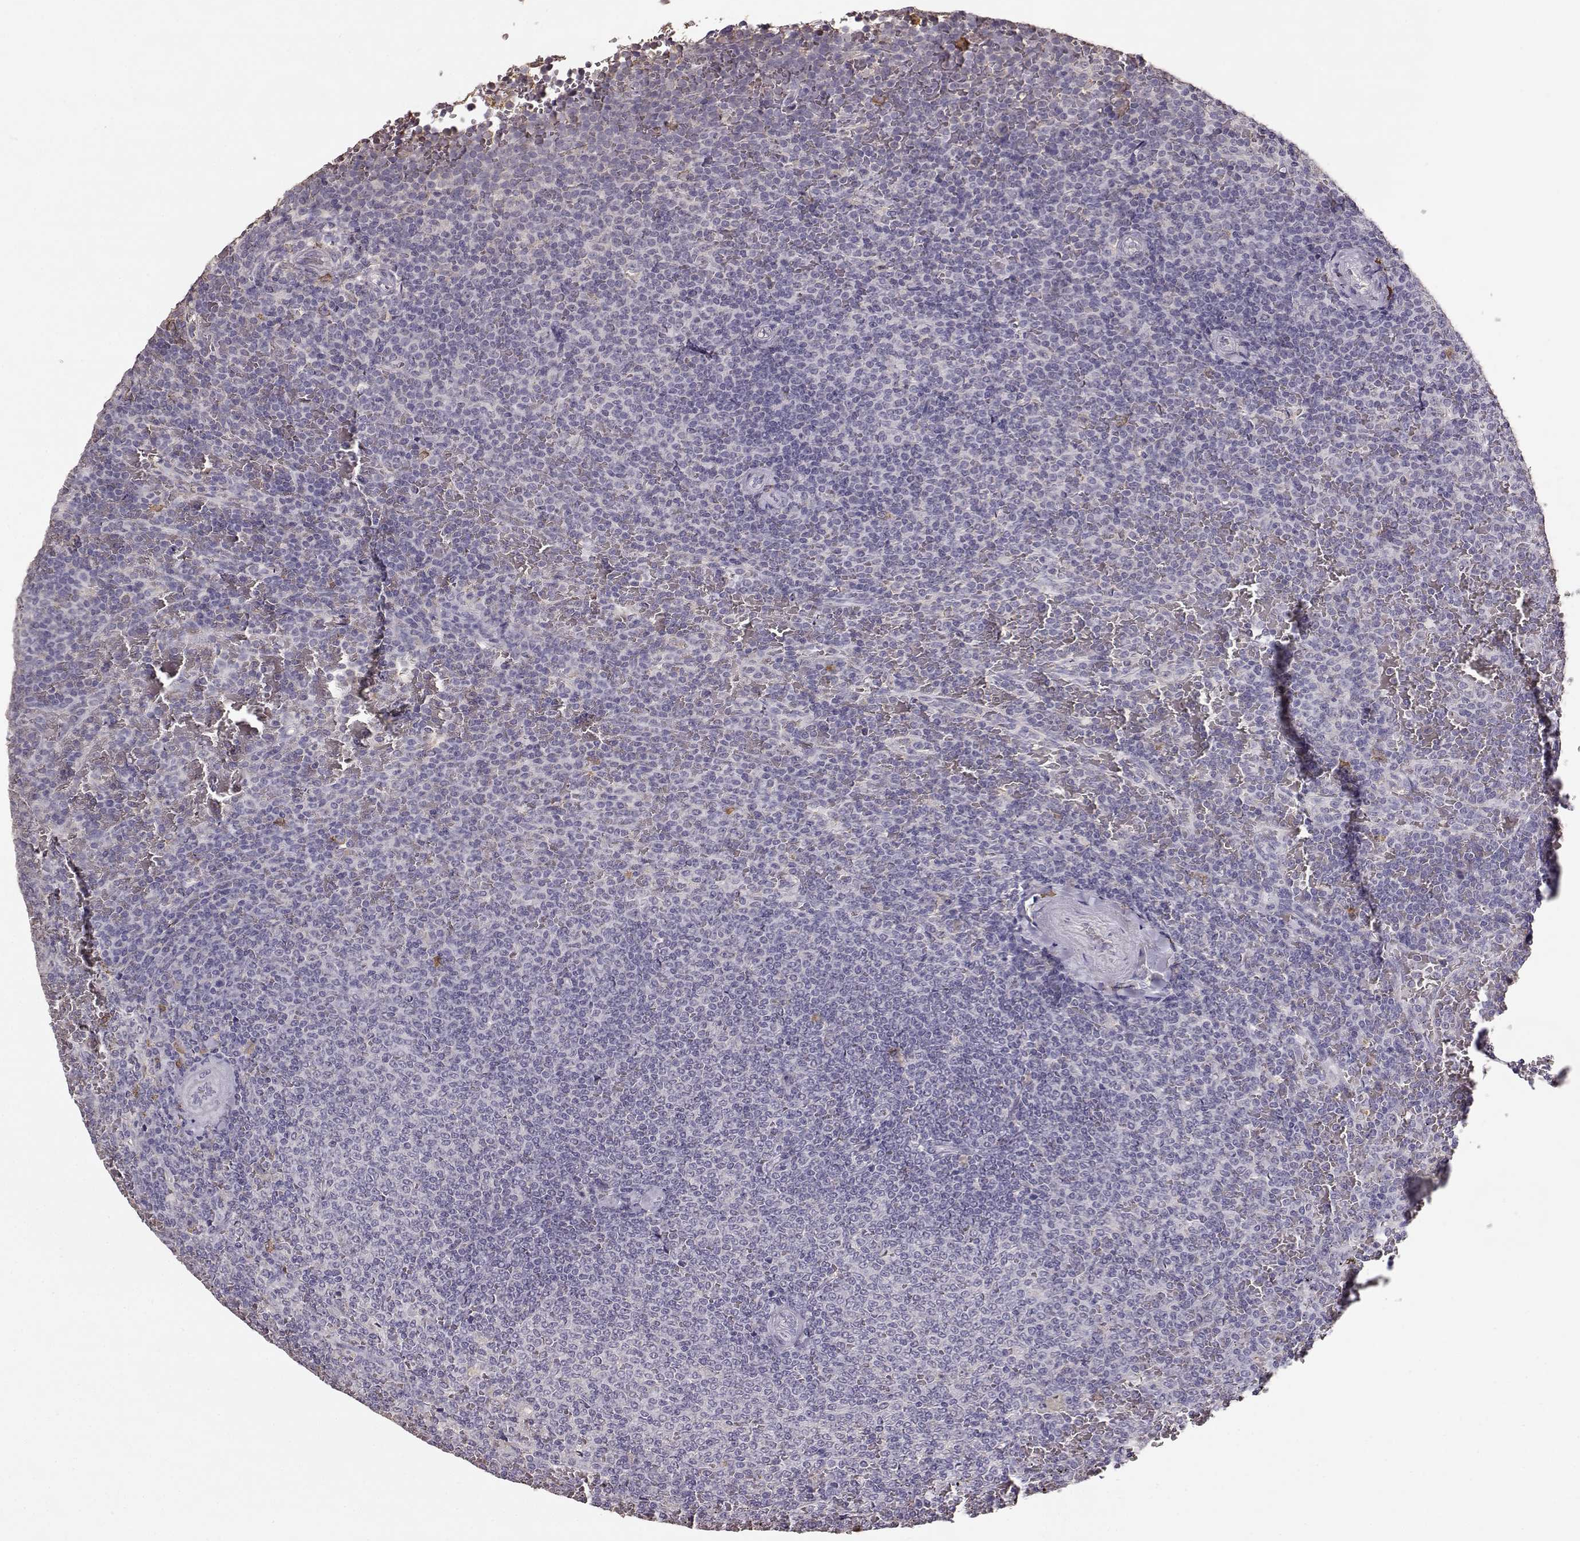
{"staining": {"intensity": "negative", "quantity": "none", "location": "none"}, "tissue": "lymphoma", "cell_type": "Tumor cells", "image_type": "cancer", "snomed": [{"axis": "morphology", "description": "Malignant lymphoma, non-Hodgkin's type, Low grade"}, {"axis": "topography", "description": "Spleen"}], "caption": "The IHC image has no significant staining in tumor cells of lymphoma tissue.", "gene": "GABRG3", "patient": {"sex": "female", "age": 77}}